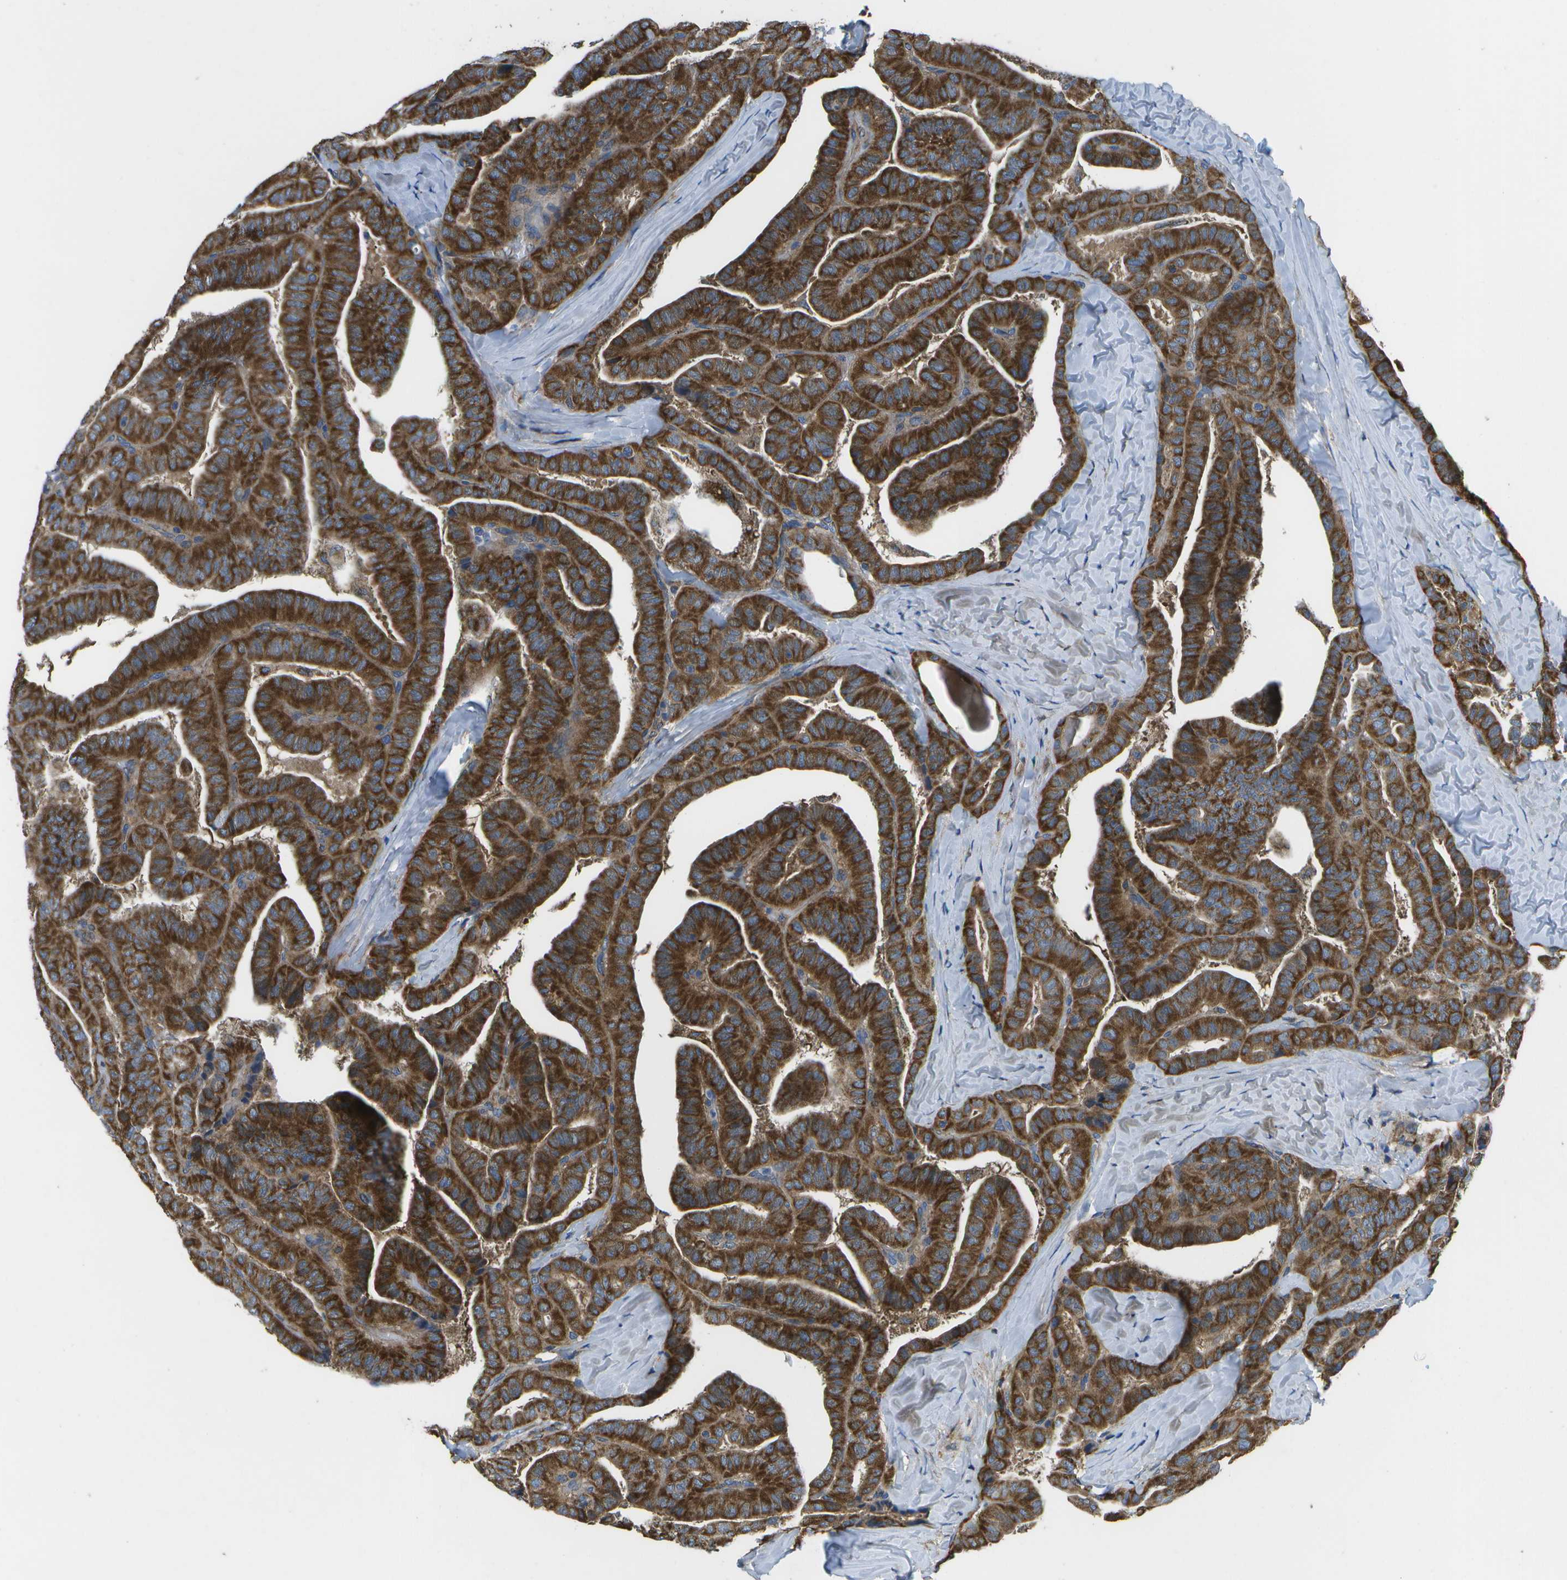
{"staining": {"intensity": "strong", "quantity": ">75%", "location": "cytoplasmic/membranous"}, "tissue": "thyroid cancer", "cell_type": "Tumor cells", "image_type": "cancer", "snomed": [{"axis": "morphology", "description": "Papillary adenocarcinoma, NOS"}, {"axis": "topography", "description": "Thyroid gland"}], "caption": "Protein expression by IHC shows strong cytoplasmic/membranous expression in approximately >75% of tumor cells in thyroid papillary adenocarcinoma.", "gene": "MVK", "patient": {"sex": "male", "age": 77}}